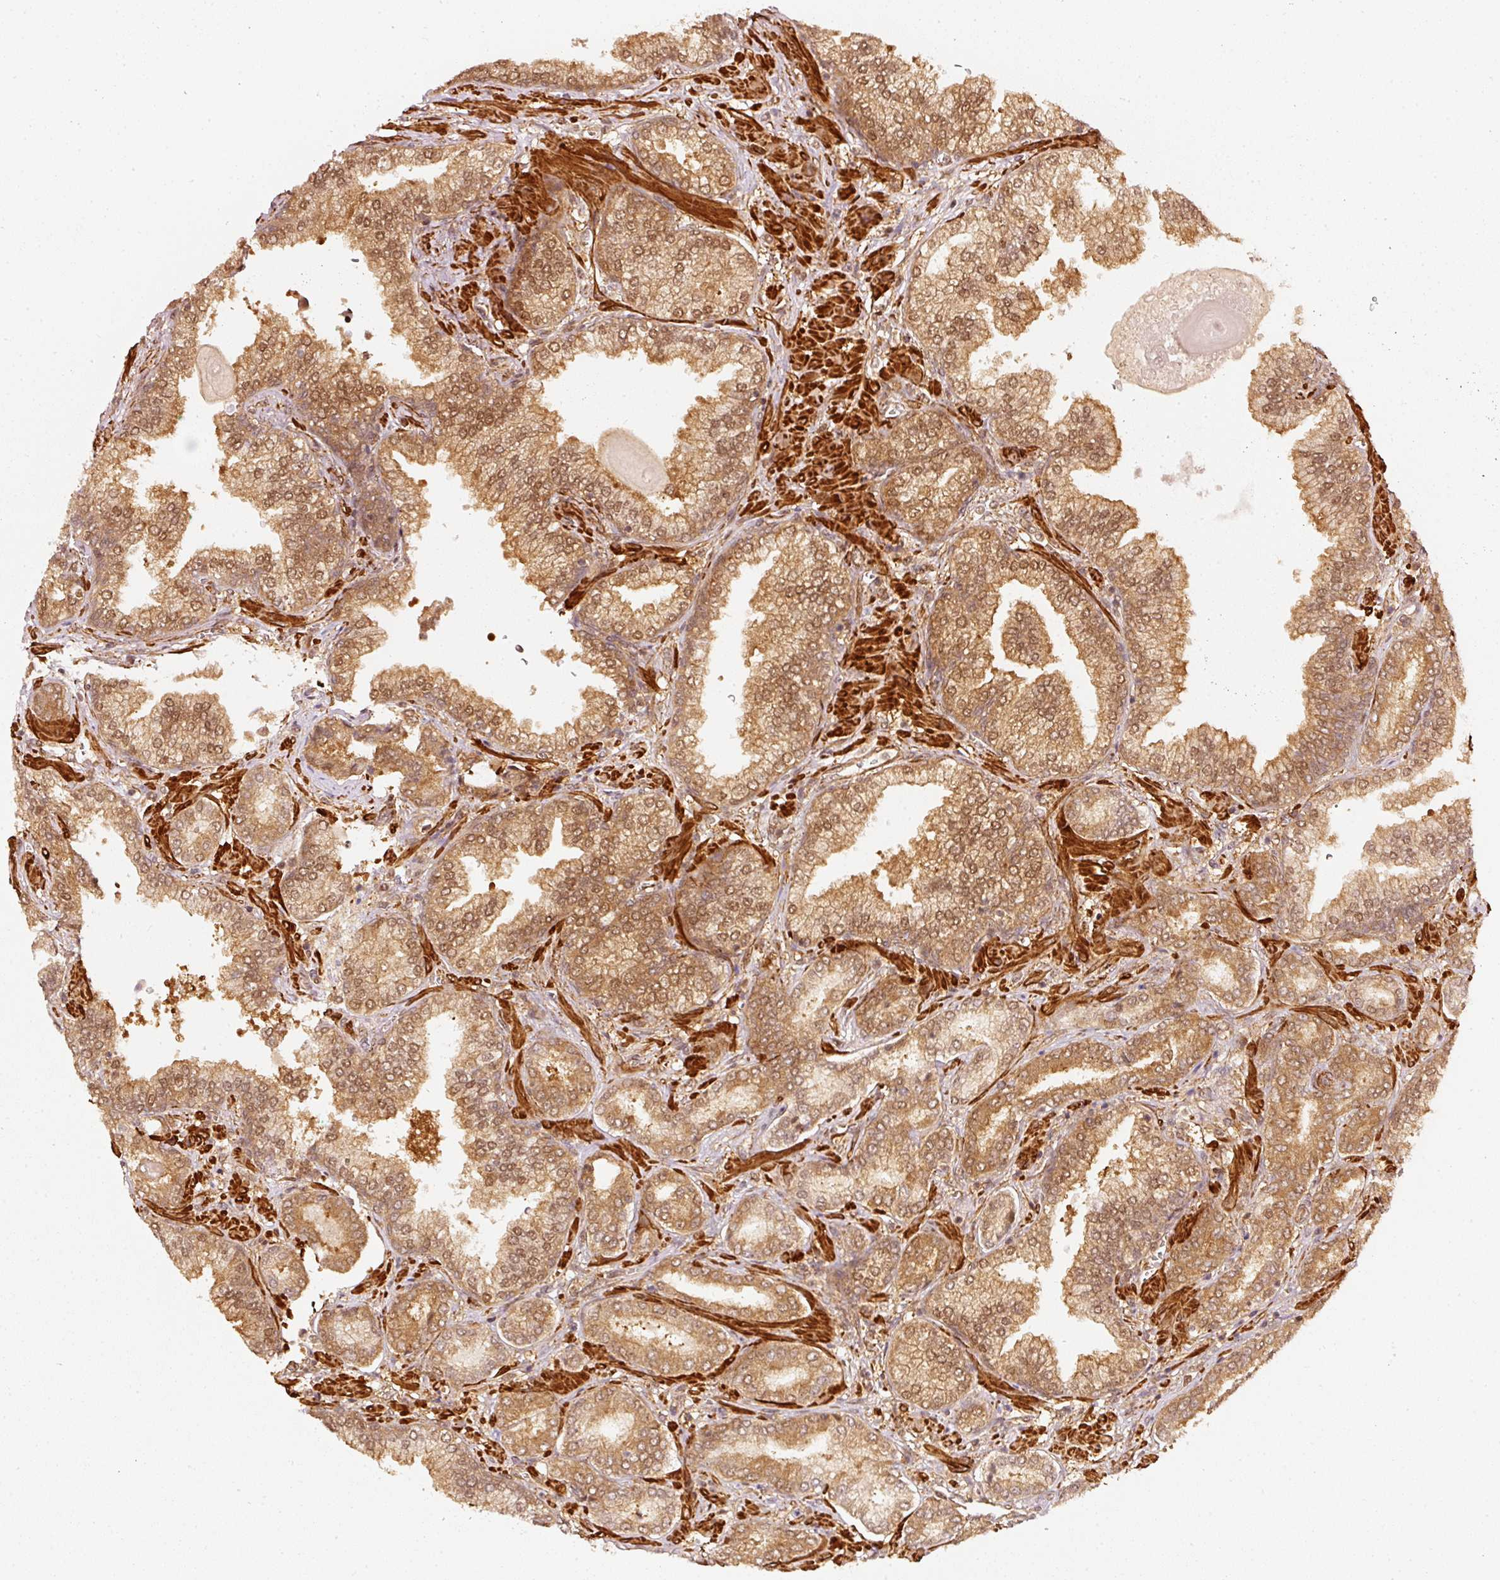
{"staining": {"intensity": "moderate", "quantity": ">75%", "location": "cytoplasmic/membranous,nuclear"}, "tissue": "prostate cancer", "cell_type": "Tumor cells", "image_type": "cancer", "snomed": [{"axis": "morphology", "description": "Adenocarcinoma, High grade"}, {"axis": "topography", "description": "Prostate"}], "caption": "About >75% of tumor cells in adenocarcinoma (high-grade) (prostate) reveal moderate cytoplasmic/membranous and nuclear protein expression as visualized by brown immunohistochemical staining.", "gene": "PSMD1", "patient": {"sex": "male", "age": 72}}